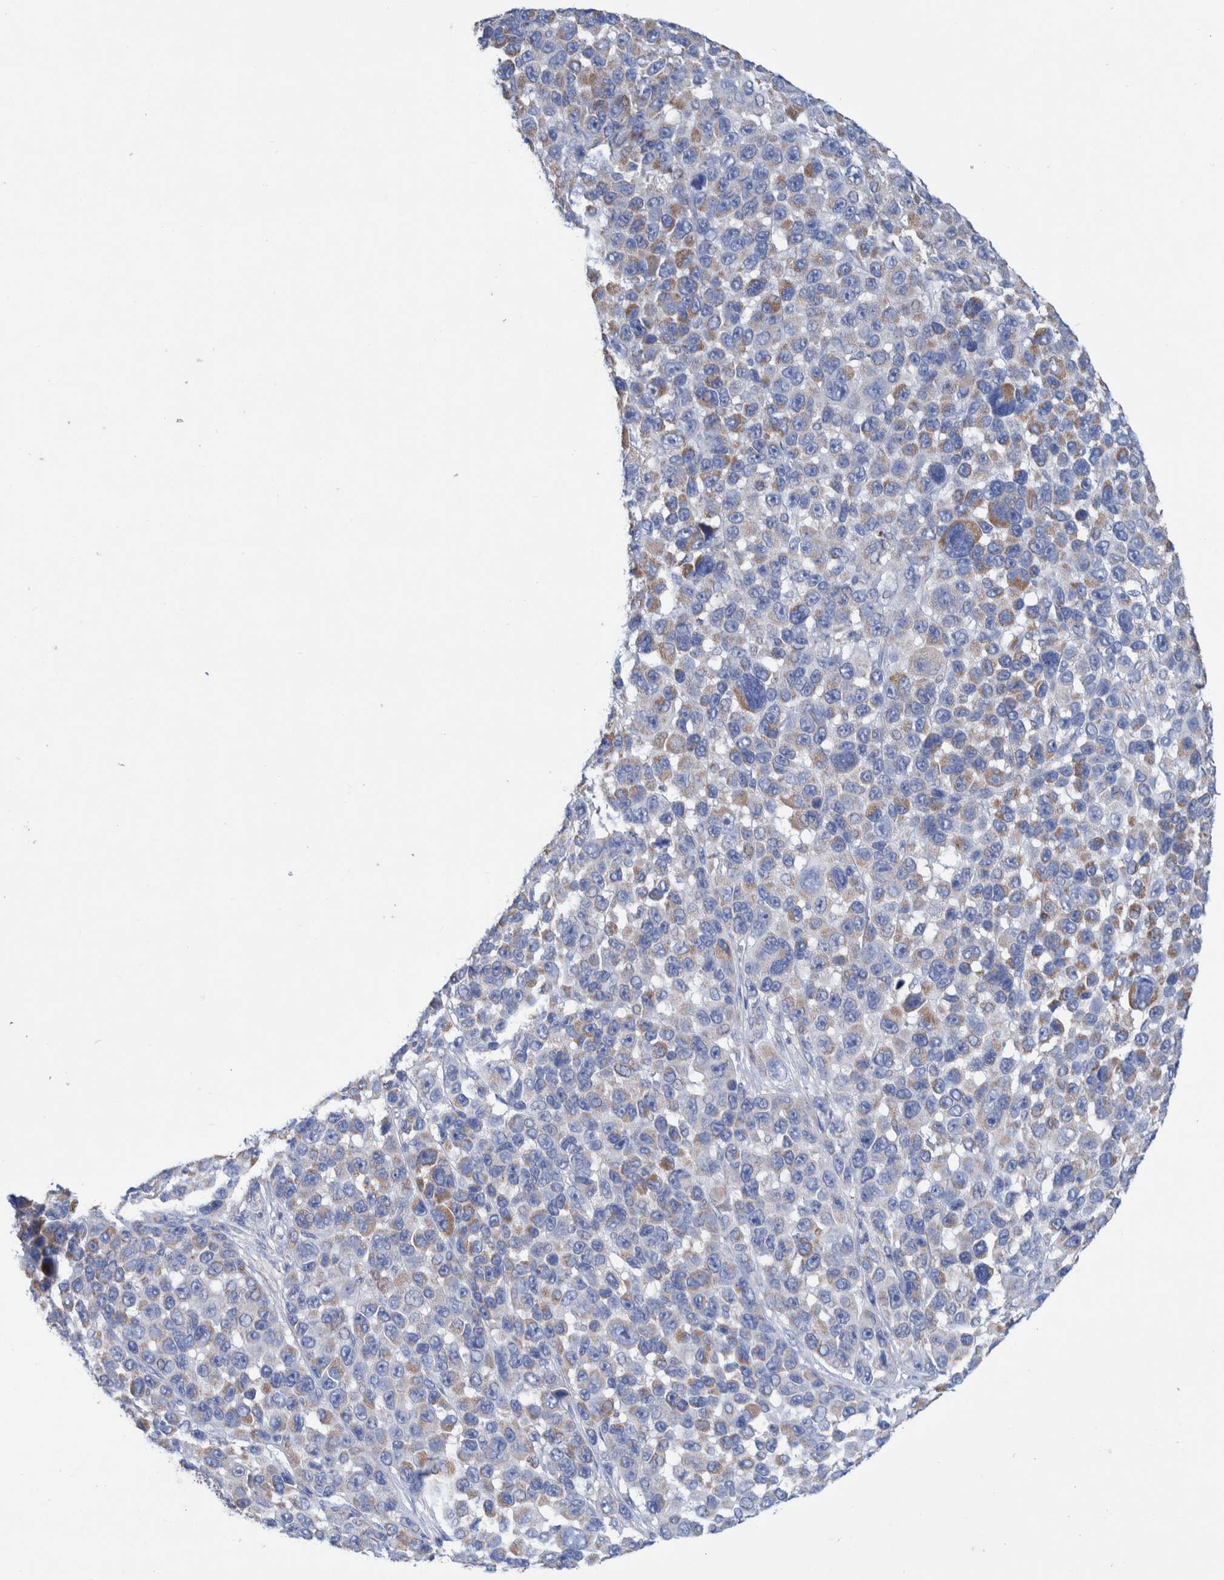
{"staining": {"intensity": "moderate", "quantity": "<25%", "location": "cytoplasmic/membranous"}, "tissue": "melanoma", "cell_type": "Tumor cells", "image_type": "cancer", "snomed": [{"axis": "morphology", "description": "Malignant melanoma, NOS"}, {"axis": "topography", "description": "Skin"}], "caption": "This is an image of IHC staining of malignant melanoma, which shows moderate expression in the cytoplasmic/membranous of tumor cells.", "gene": "DECR1", "patient": {"sex": "male", "age": 53}}